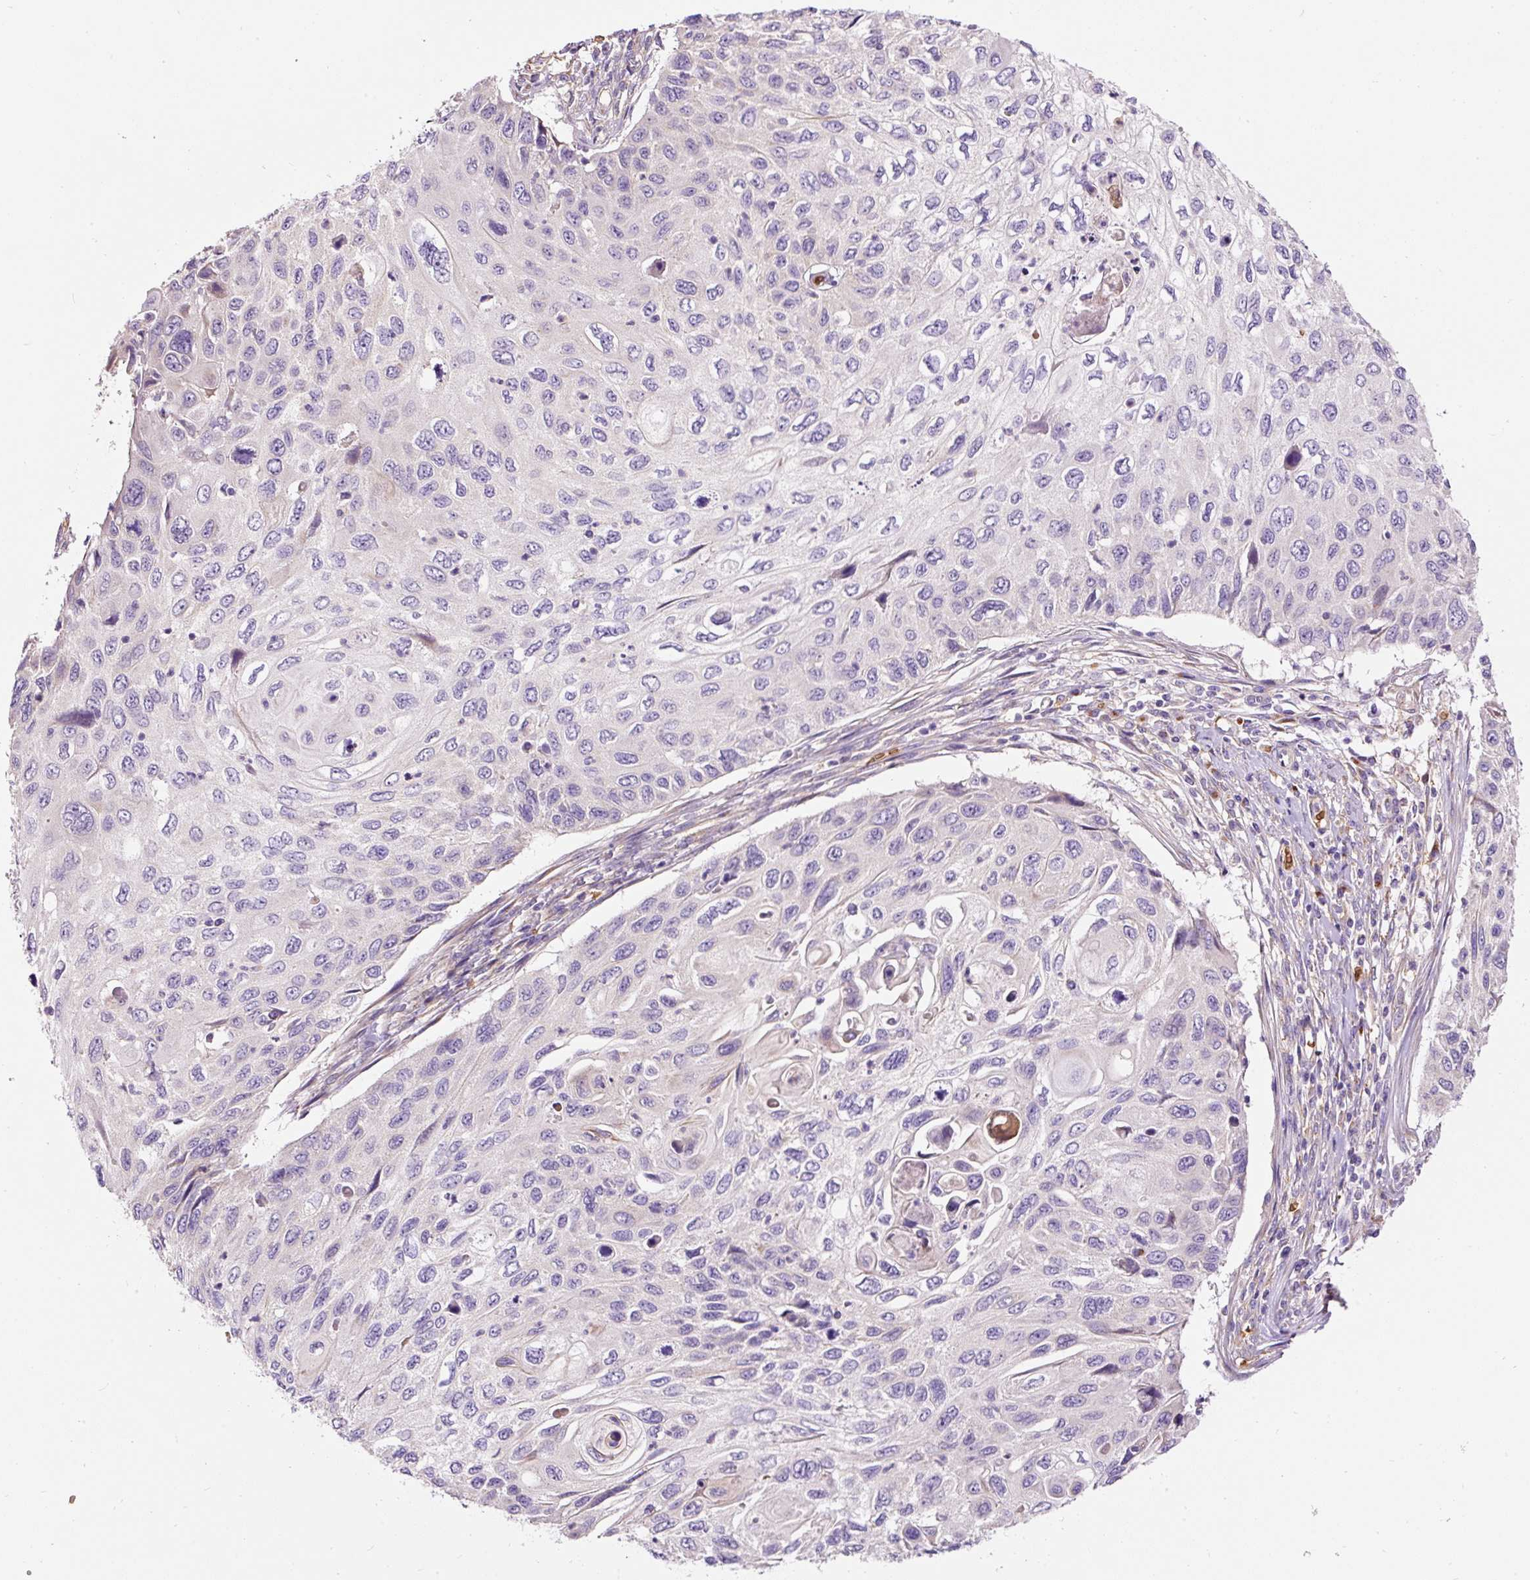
{"staining": {"intensity": "negative", "quantity": "none", "location": "none"}, "tissue": "cervical cancer", "cell_type": "Tumor cells", "image_type": "cancer", "snomed": [{"axis": "morphology", "description": "Squamous cell carcinoma, NOS"}, {"axis": "topography", "description": "Cervix"}], "caption": "An image of cervical squamous cell carcinoma stained for a protein shows no brown staining in tumor cells.", "gene": "PRRC2A", "patient": {"sex": "female", "age": 70}}